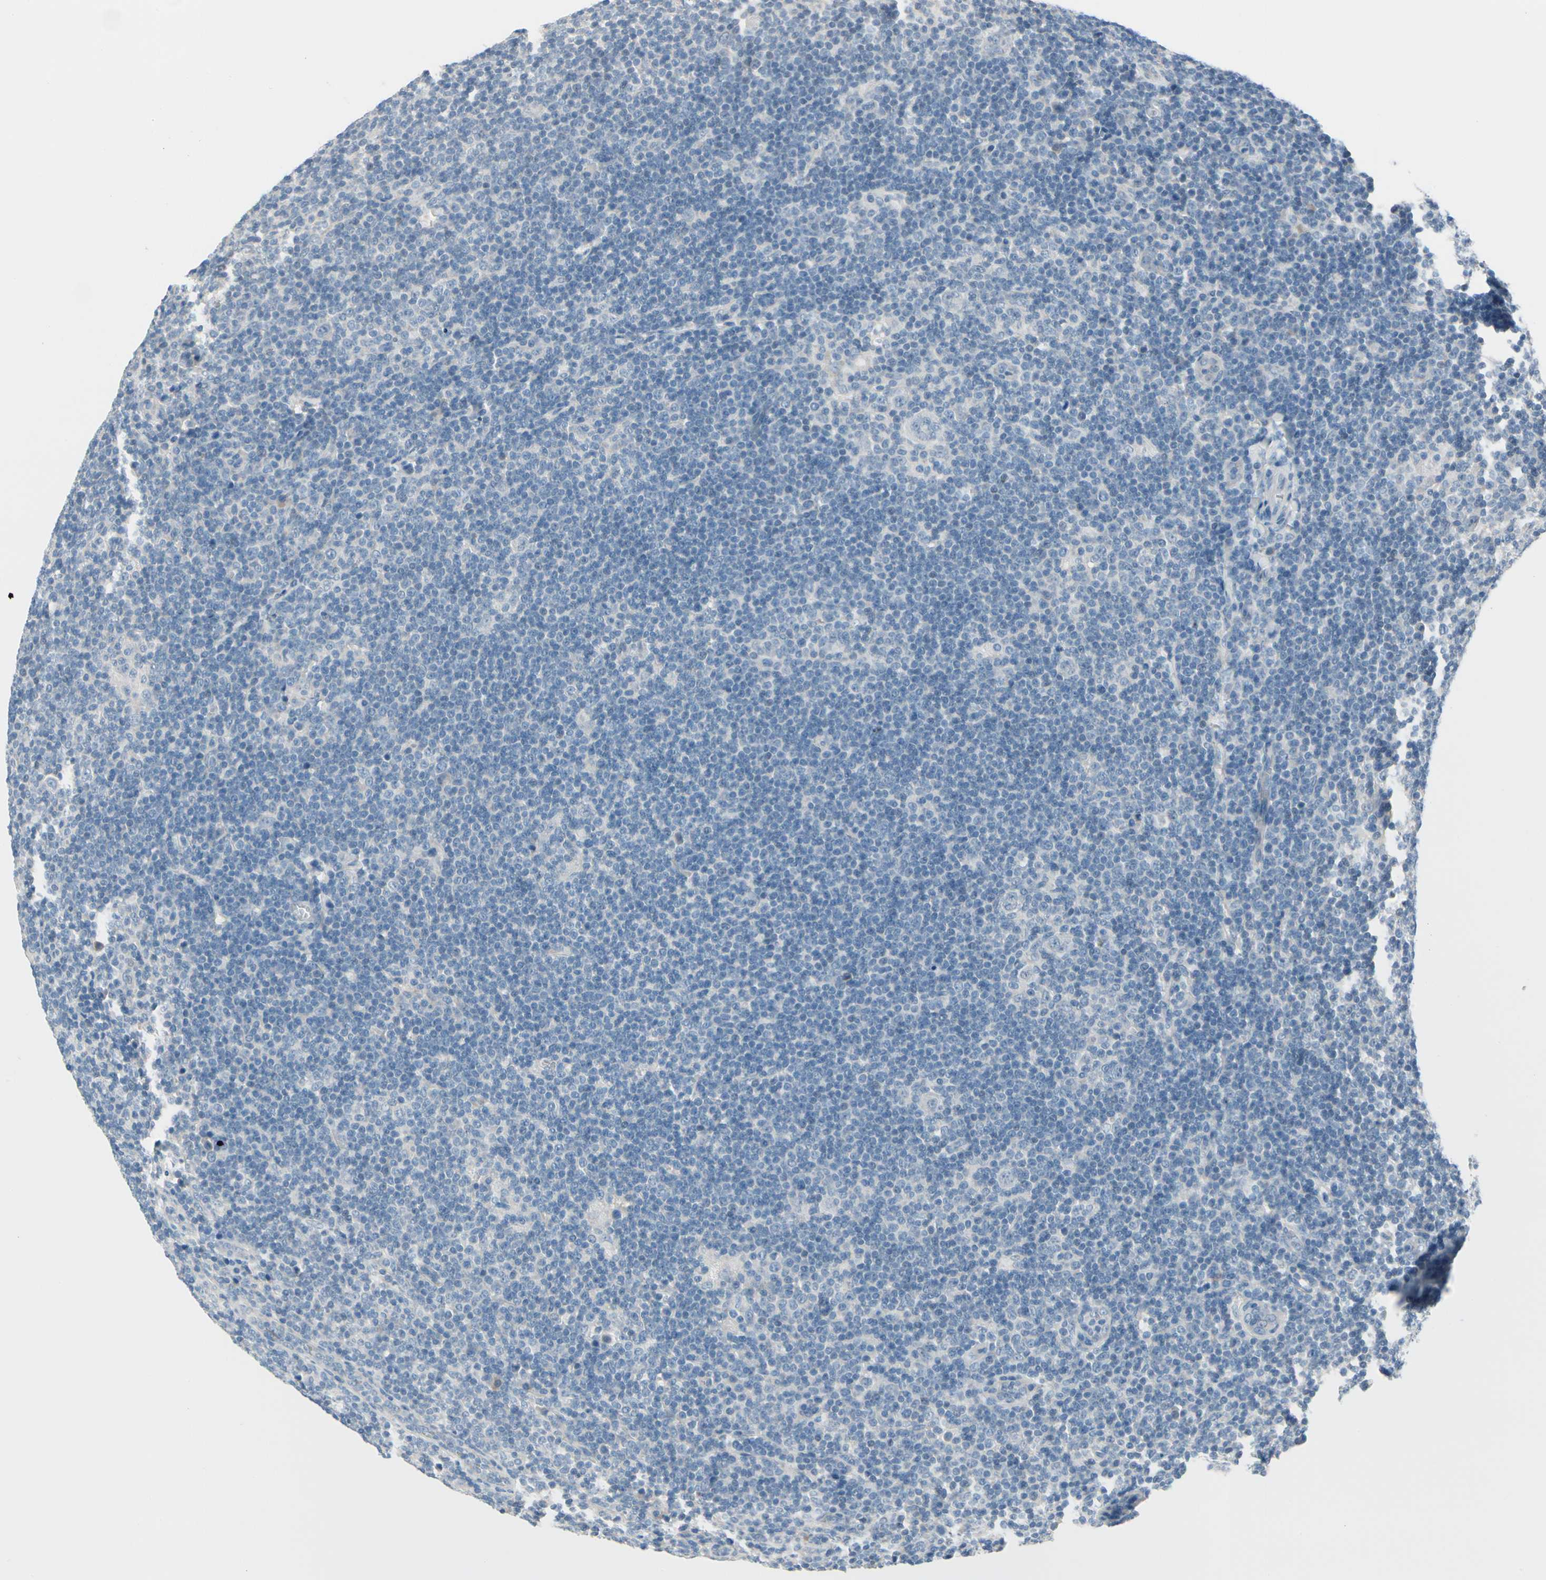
{"staining": {"intensity": "negative", "quantity": "none", "location": "none"}, "tissue": "lymphoma", "cell_type": "Tumor cells", "image_type": "cancer", "snomed": [{"axis": "morphology", "description": "Hodgkin's disease, NOS"}, {"axis": "topography", "description": "Lymph node"}], "caption": "Photomicrograph shows no protein expression in tumor cells of Hodgkin's disease tissue.", "gene": "PGR", "patient": {"sex": "female", "age": 57}}